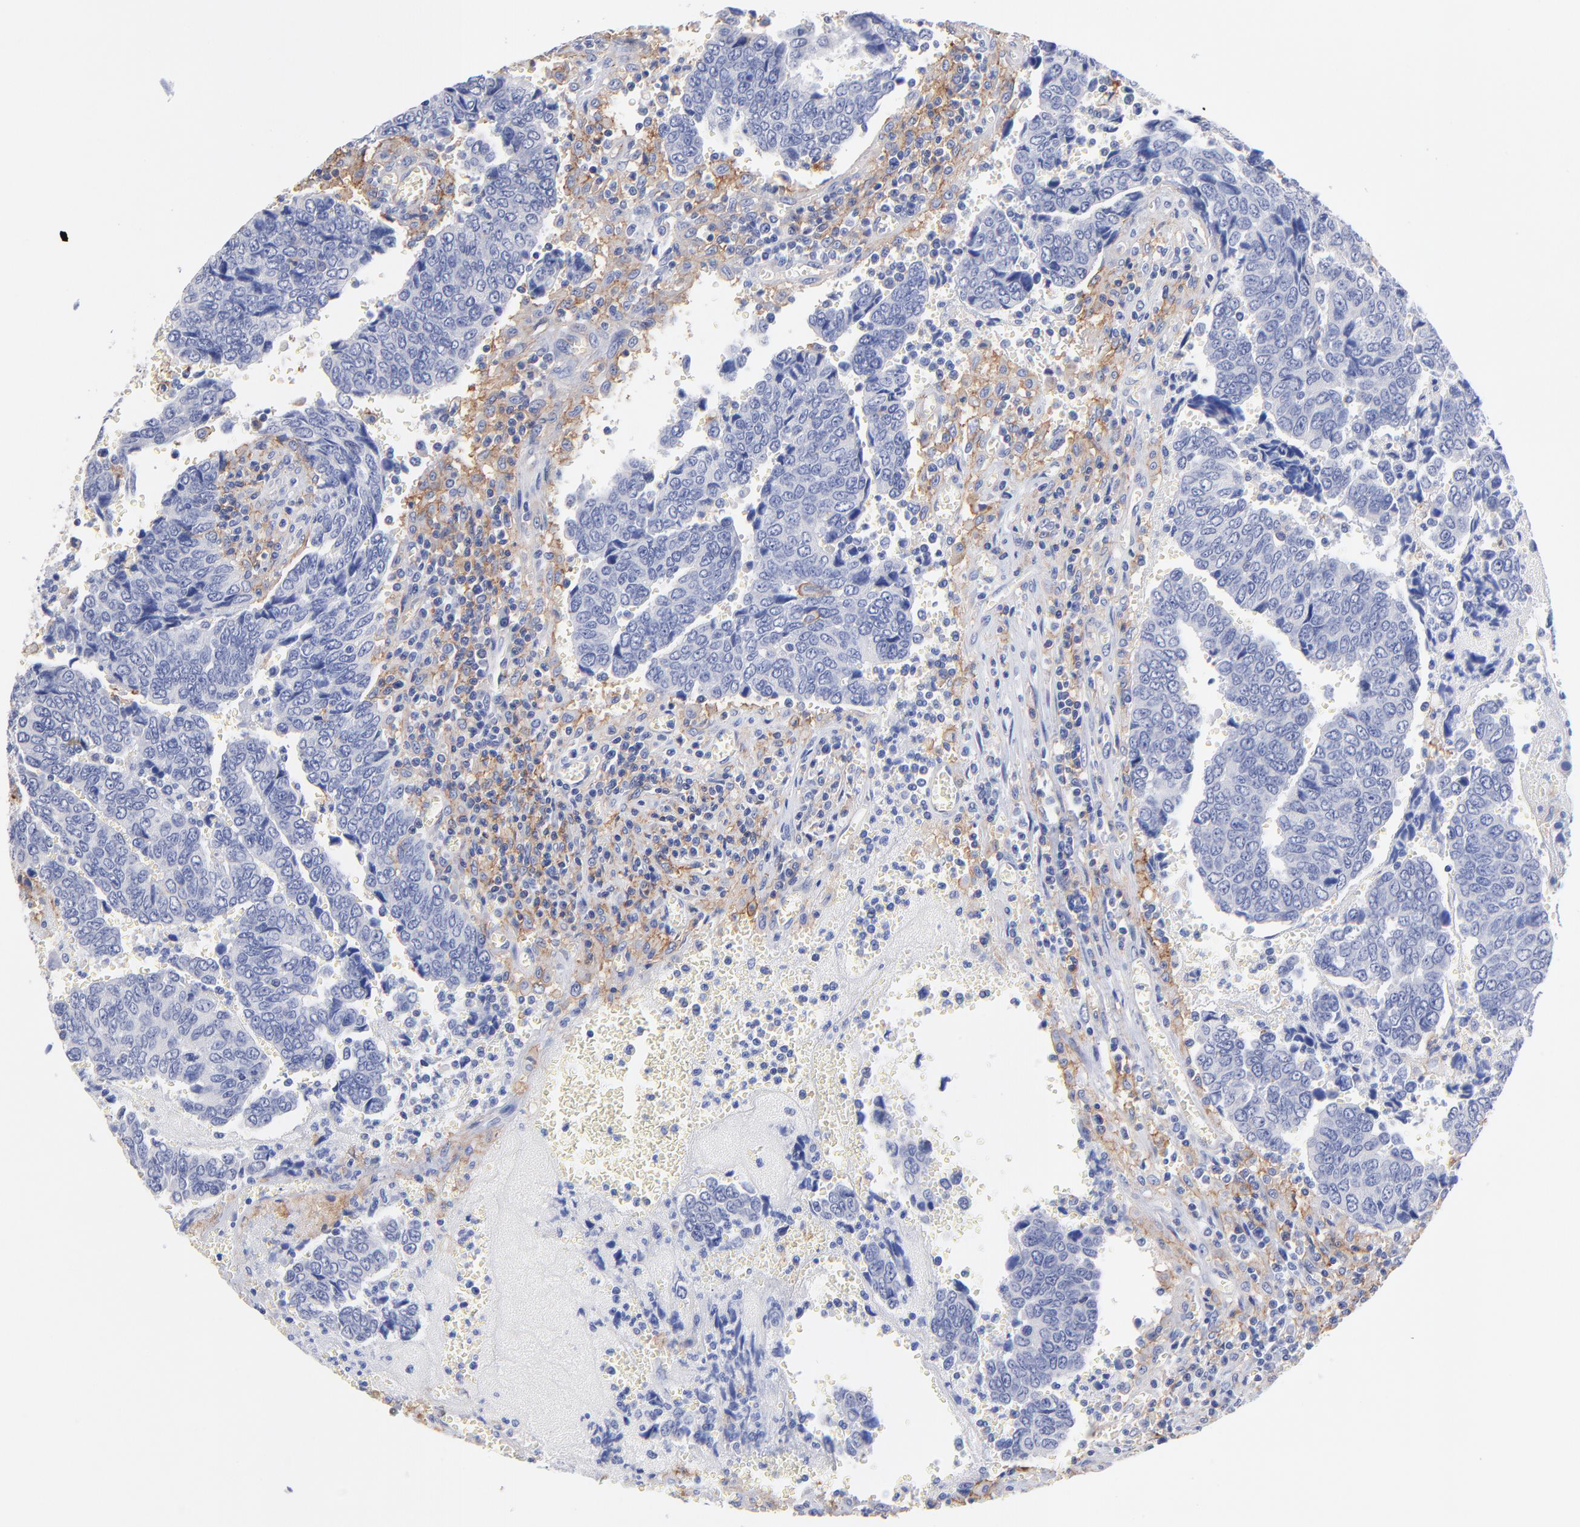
{"staining": {"intensity": "negative", "quantity": "none", "location": "none"}, "tissue": "urothelial cancer", "cell_type": "Tumor cells", "image_type": "cancer", "snomed": [{"axis": "morphology", "description": "Urothelial carcinoma, High grade"}, {"axis": "topography", "description": "Urinary bladder"}], "caption": "Urothelial cancer was stained to show a protein in brown. There is no significant expression in tumor cells. (DAB (3,3'-diaminobenzidine) immunohistochemistry (IHC) with hematoxylin counter stain).", "gene": "SLC44A2", "patient": {"sex": "male", "age": 86}}